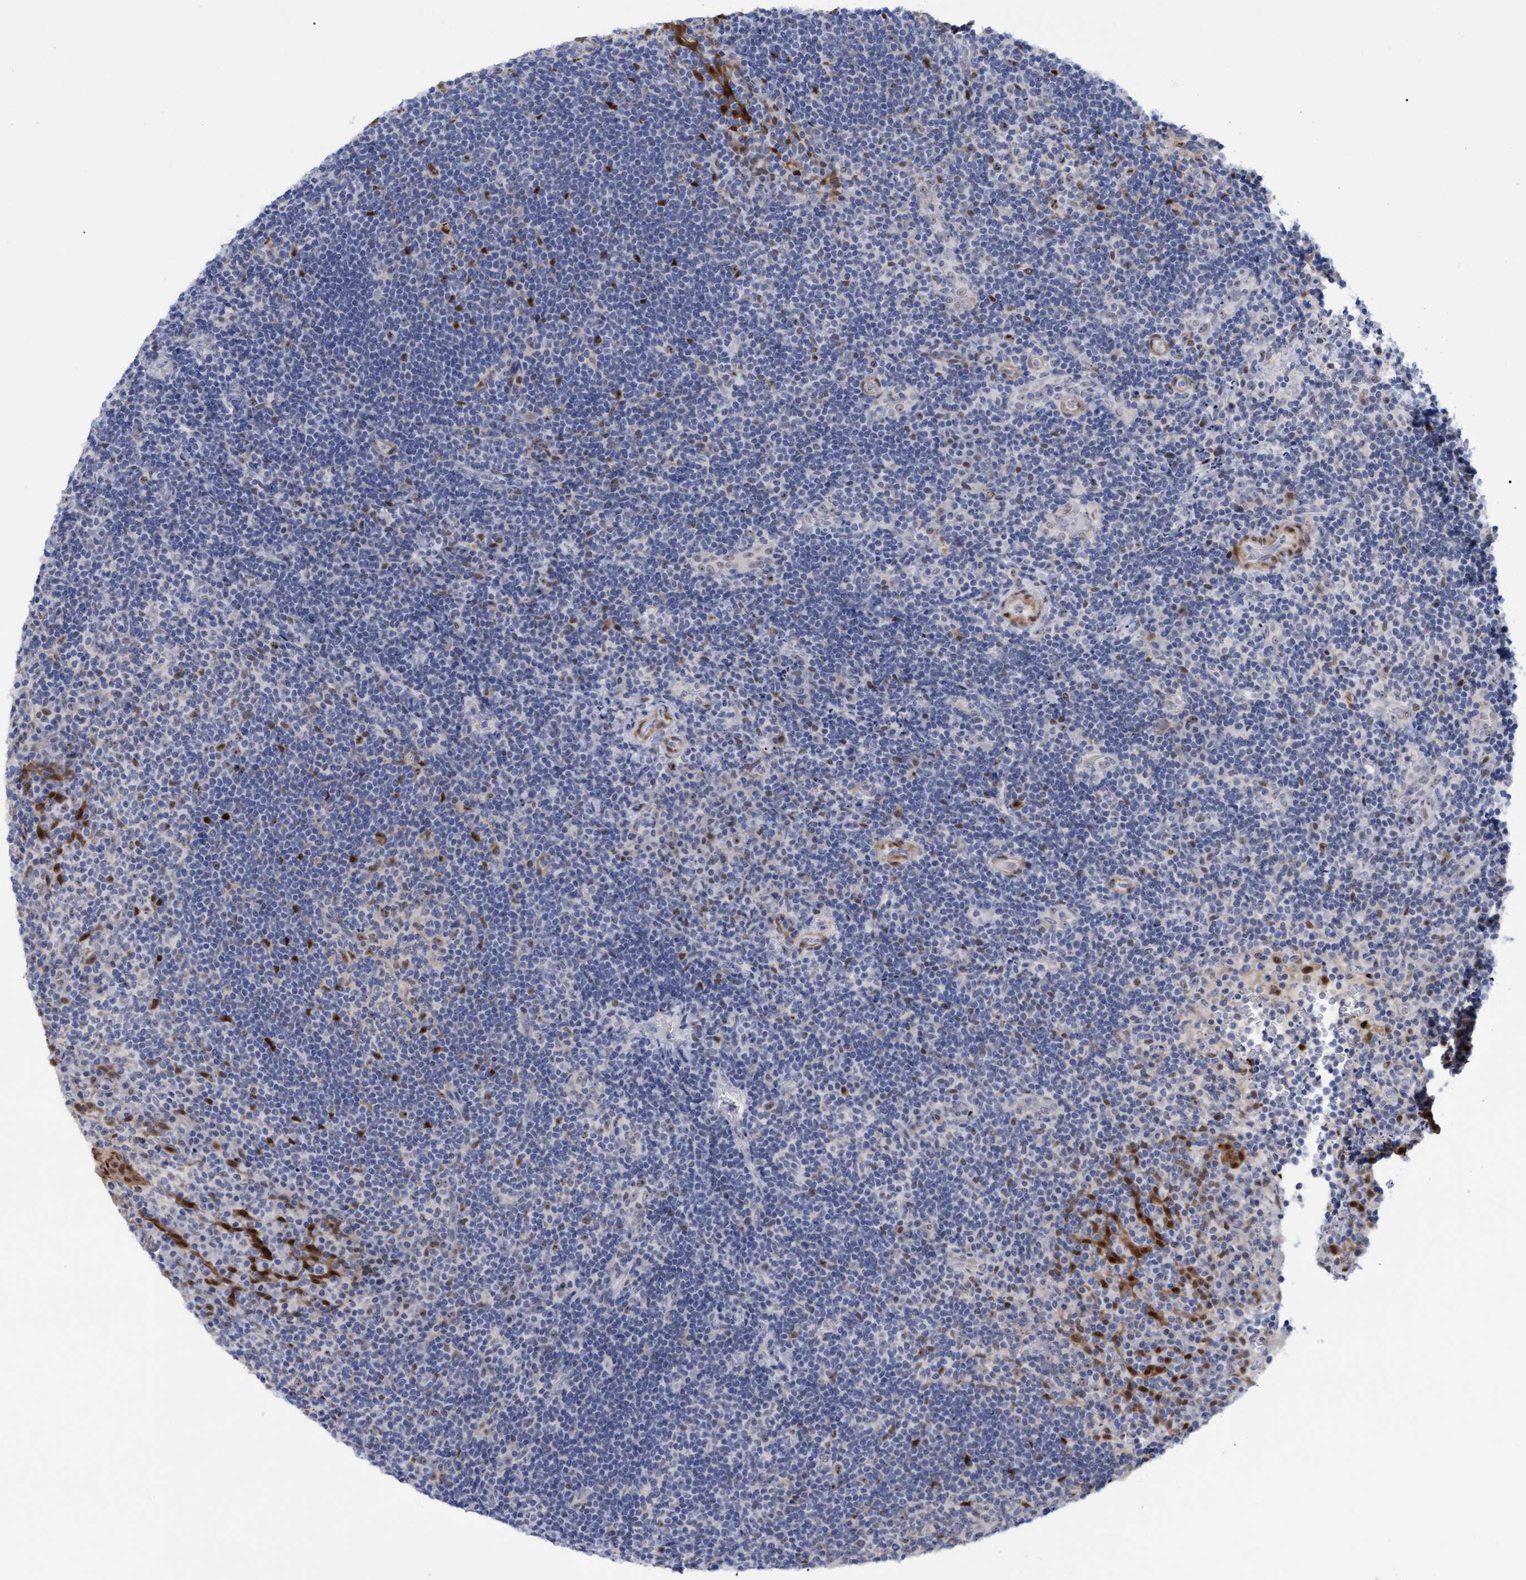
{"staining": {"intensity": "strong", "quantity": "<25%", "location": "nuclear"}, "tissue": "lymphoma", "cell_type": "Tumor cells", "image_type": "cancer", "snomed": [{"axis": "morphology", "description": "Malignant lymphoma, non-Hodgkin's type, High grade"}, {"axis": "topography", "description": "Tonsil"}], "caption": "IHC (DAB (3,3'-diaminobenzidine)) staining of lymphoma demonstrates strong nuclear protein positivity in approximately <25% of tumor cells. (DAB = brown stain, brightfield microscopy at high magnification).", "gene": "PINX1", "patient": {"sex": "female", "age": 36}}